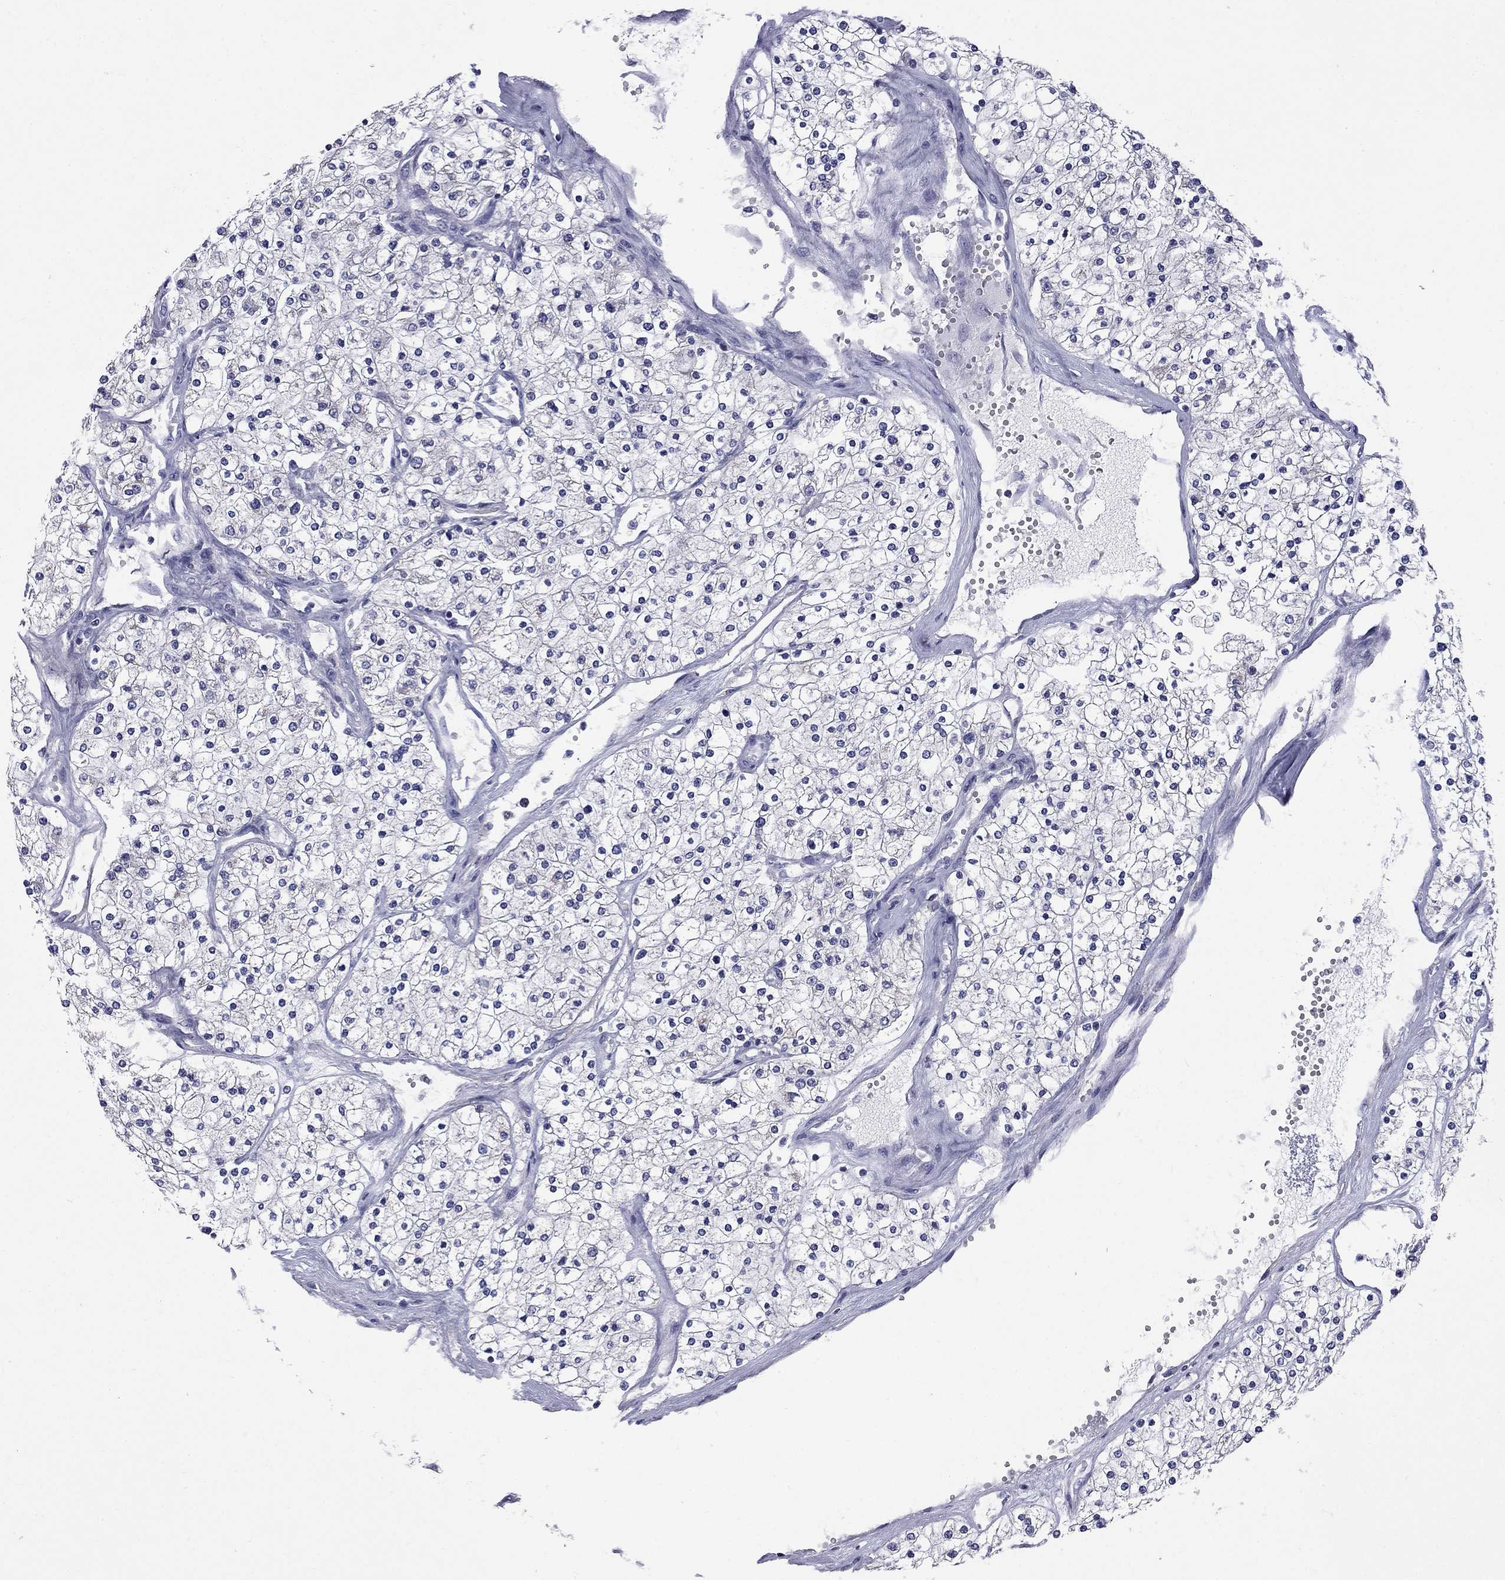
{"staining": {"intensity": "negative", "quantity": "none", "location": "none"}, "tissue": "renal cancer", "cell_type": "Tumor cells", "image_type": "cancer", "snomed": [{"axis": "morphology", "description": "Adenocarcinoma, NOS"}, {"axis": "topography", "description": "Kidney"}], "caption": "High power microscopy histopathology image of an IHC histopathology image of renal cancer (adenocarcinoma), revealing no significant expression in tumor cells.", "gene": "HTR4", "patient": {"sex": "male", "age": 80}}